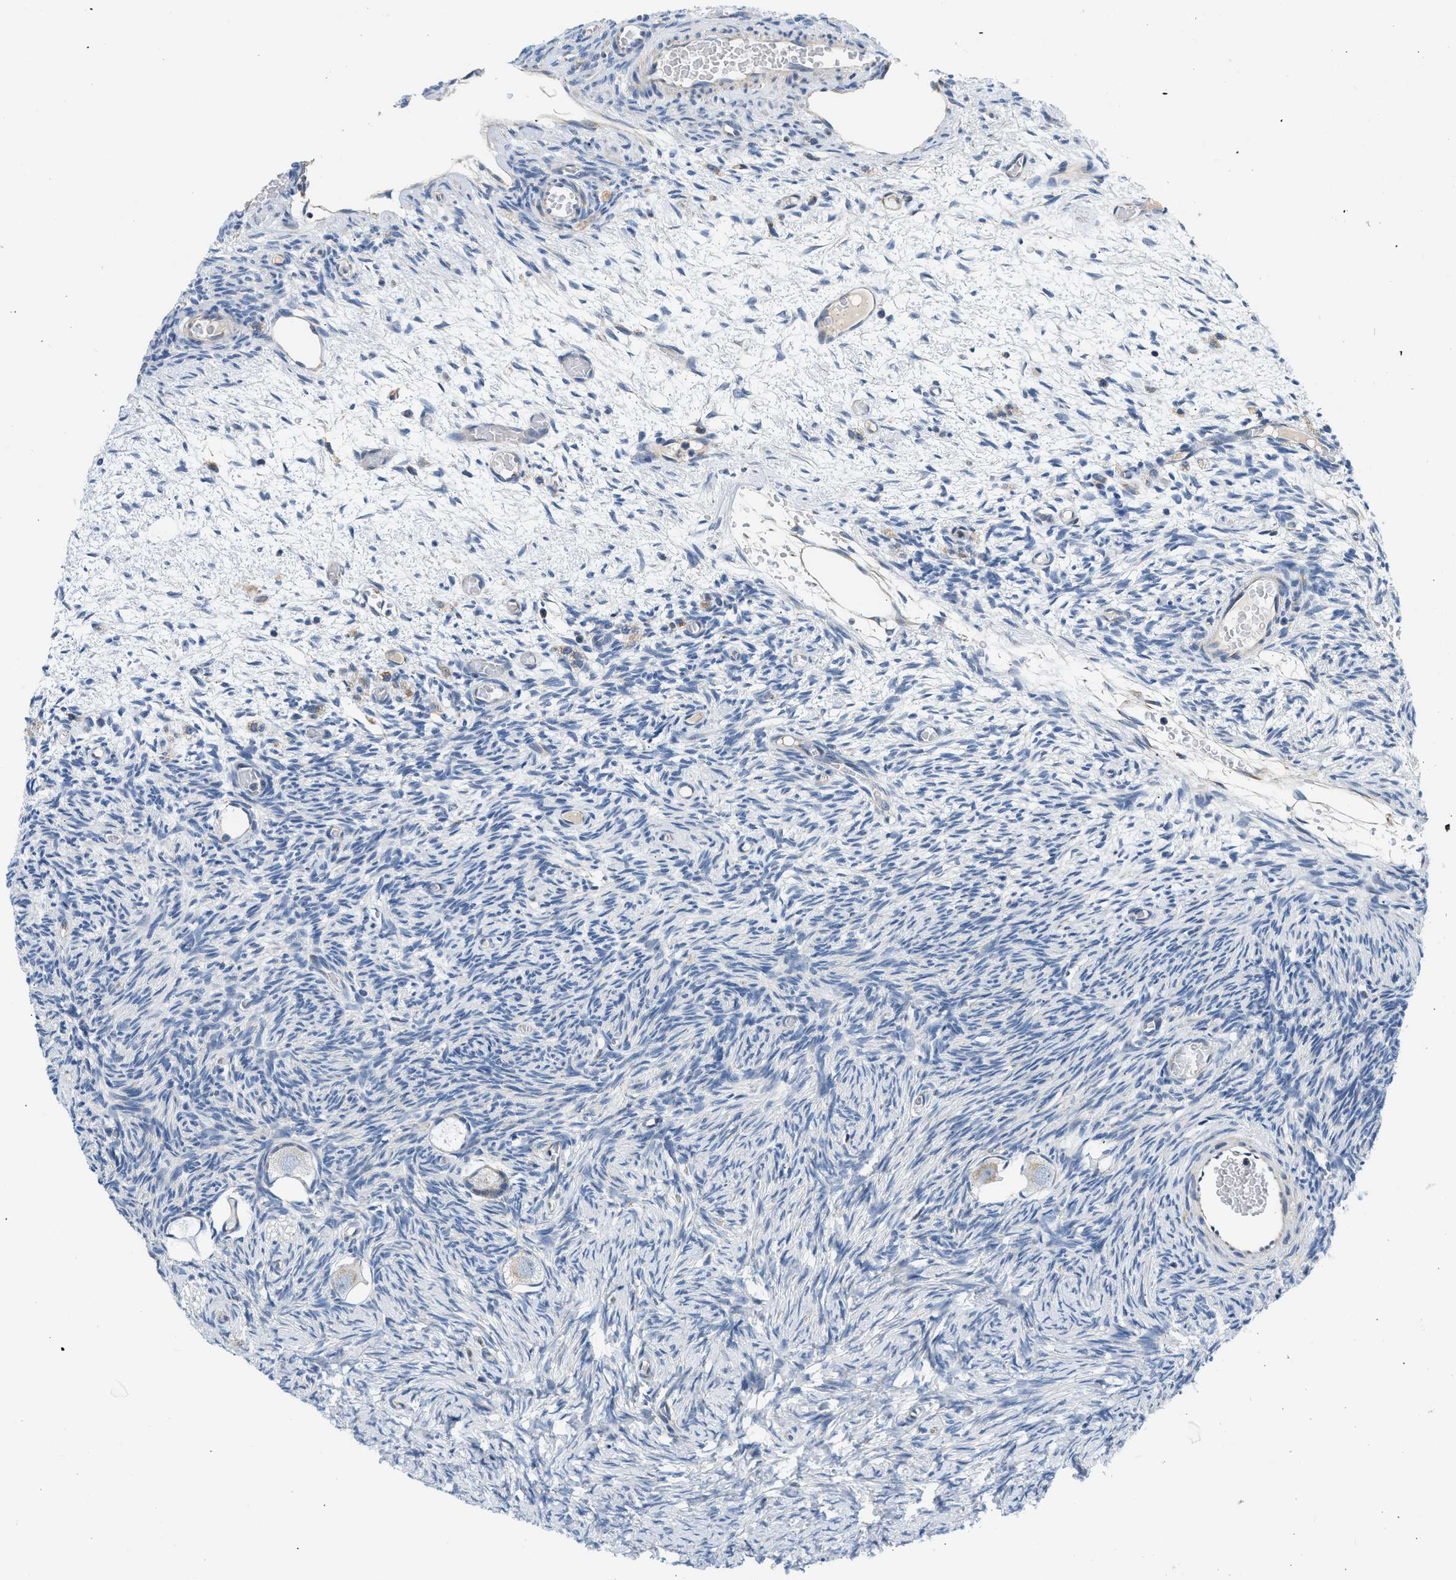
{"staining": {"intensity": "weak", "quantity": "25%-75%", "location": "cytoplasmic/membranous"}, "tissue": "ovary", "cell_type": "Follicle cells", "image_type": "normal", "snomed": [{"axis": "morphology", "description": "Normal tissue, NOS"}, {"axis": "topography", "description": "Ovary"}], "caption": "Immunohistochemical staining of unremarkable ovary displays weak cytoplasmic/membranous protein staining in approximately 25%-75% of follicle cells.", "gene": "CAMKK2", "patient": {"sex": "female", "age": 27}}